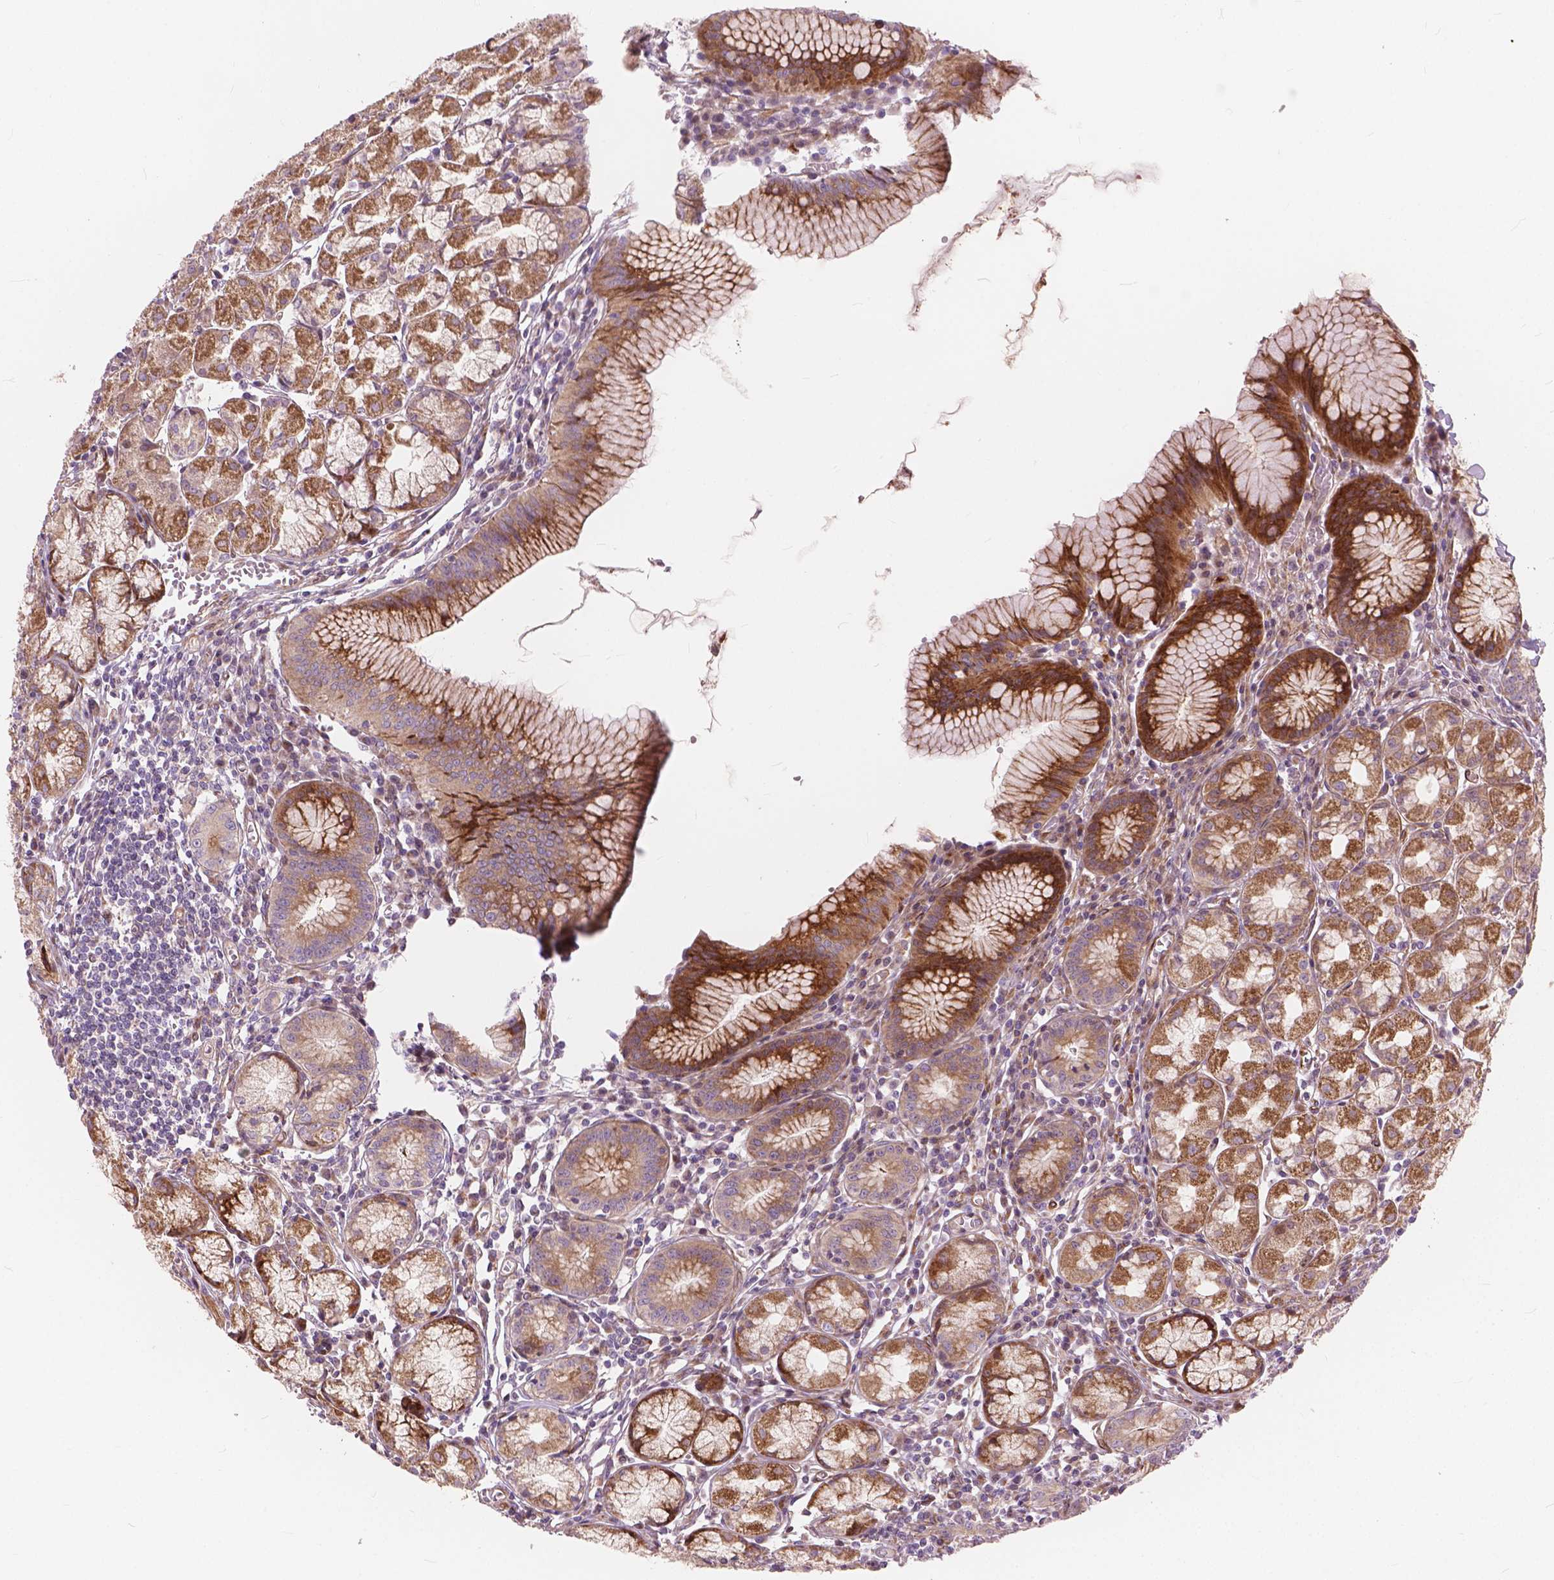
{"staining": {"intensity": "strong", "quantity": "25%-75%", "location": "cytoplasmic/membranous"}, "tissue": "stomach", "cell_type": "Glandular cells", "image_type": "normal", "snomed": [{"axis": "morphology", "description": "Normal tissue, NOS"}, {"axis": "topography", "description": "Stomach"}], "caption": "Immunohistochemical staining of benign stomach exhibits strong cytoplasmic/membranous protein staining in approximately 25%-75% of glandular cells.", "gene": "MORN1", "patient": {"sex": "male", "age": 55}}